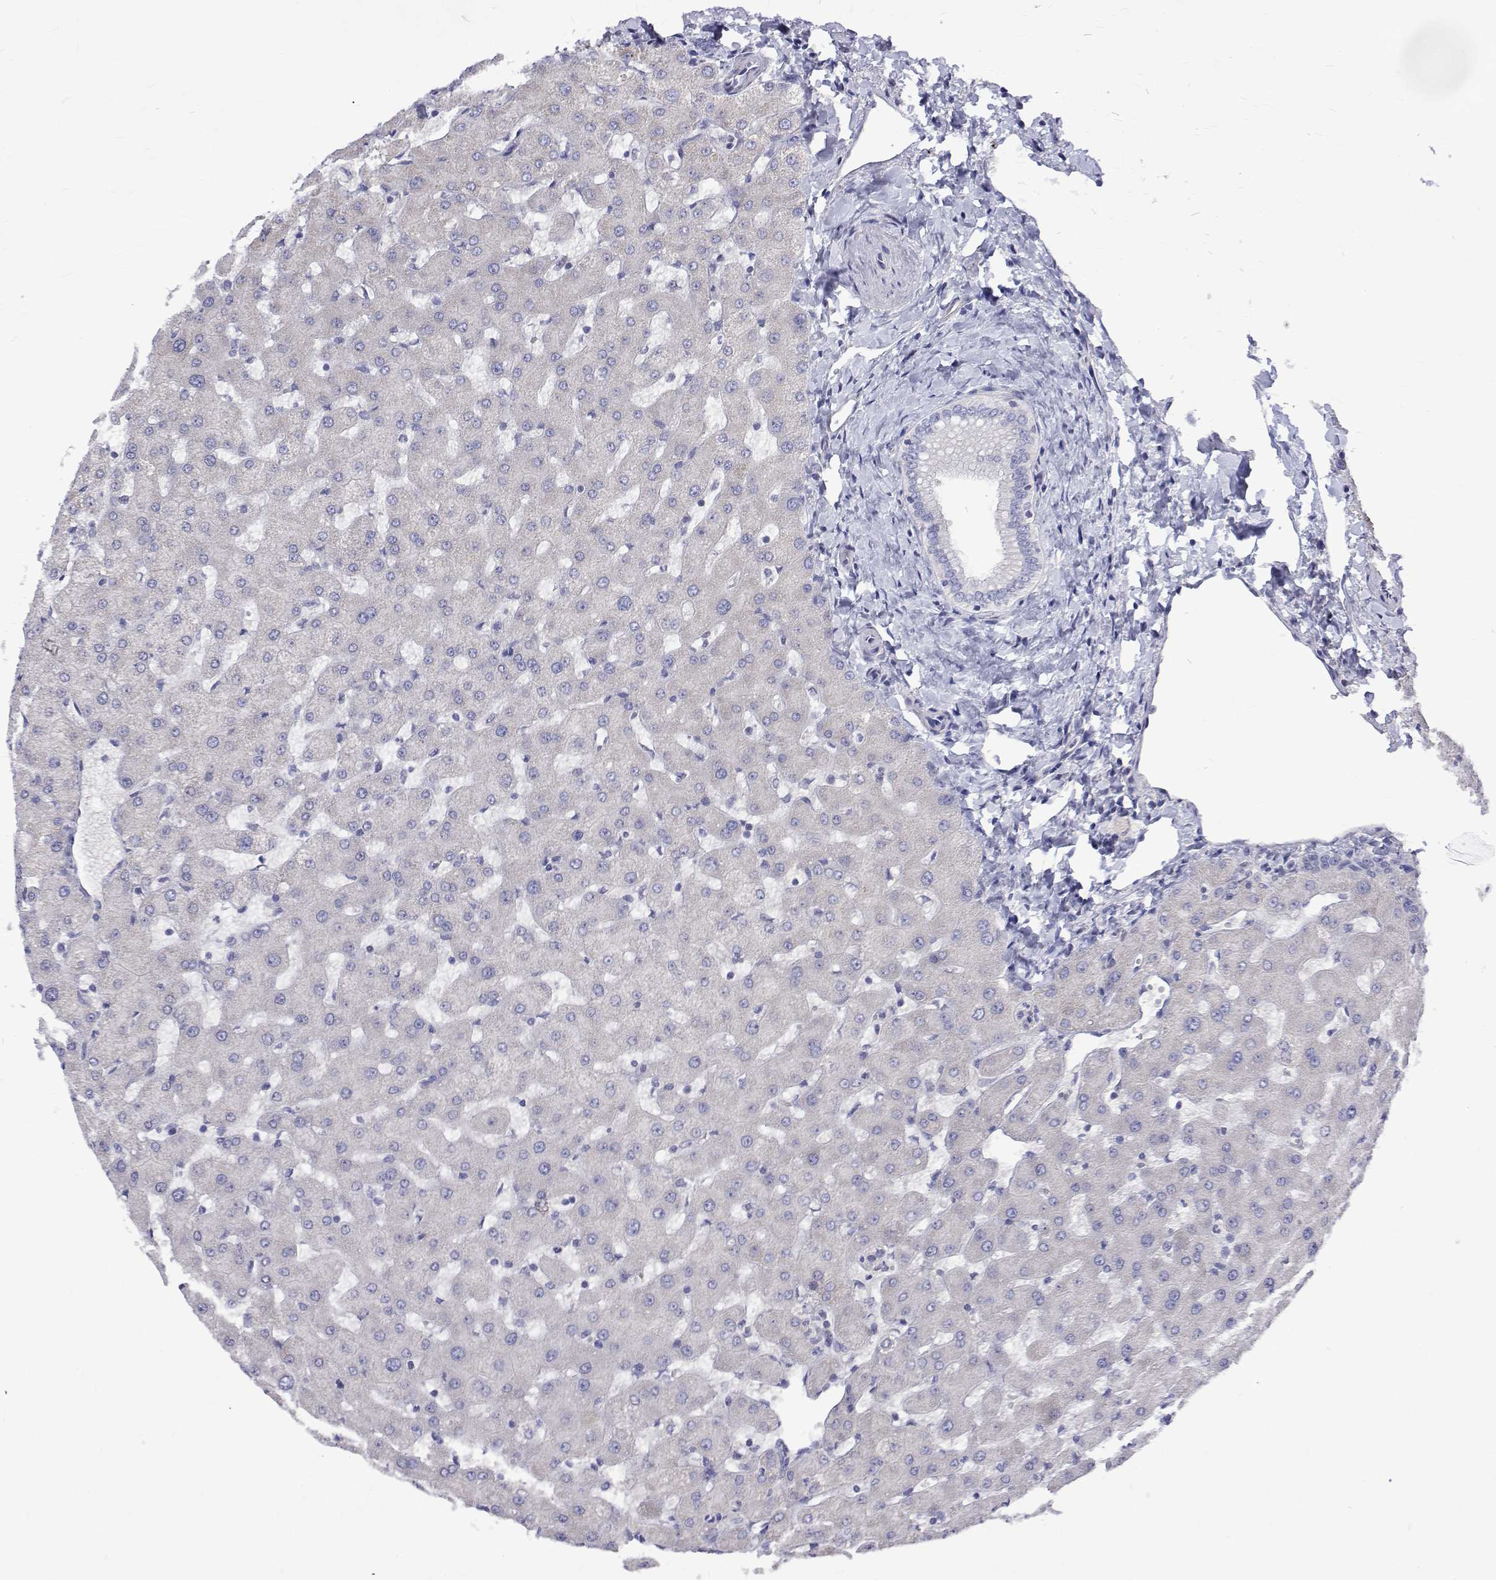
{"staining": {"intensity": "negative", "quantity": "none", "location": "none"}, "tissue": "liver", "cell_type": "Cholangiocytes", "image_type": "normal", "snomed": [{"axis": "morphology", "description": "Normal tissue, NOS"}, {"axis": "topography", "description": "Liver"}], "caption": "Histopathology image shows no protein staining in cholangiocytes of benign liver.", "gene": "PADI1", "patient": {"sex": "female", "age": 63}}